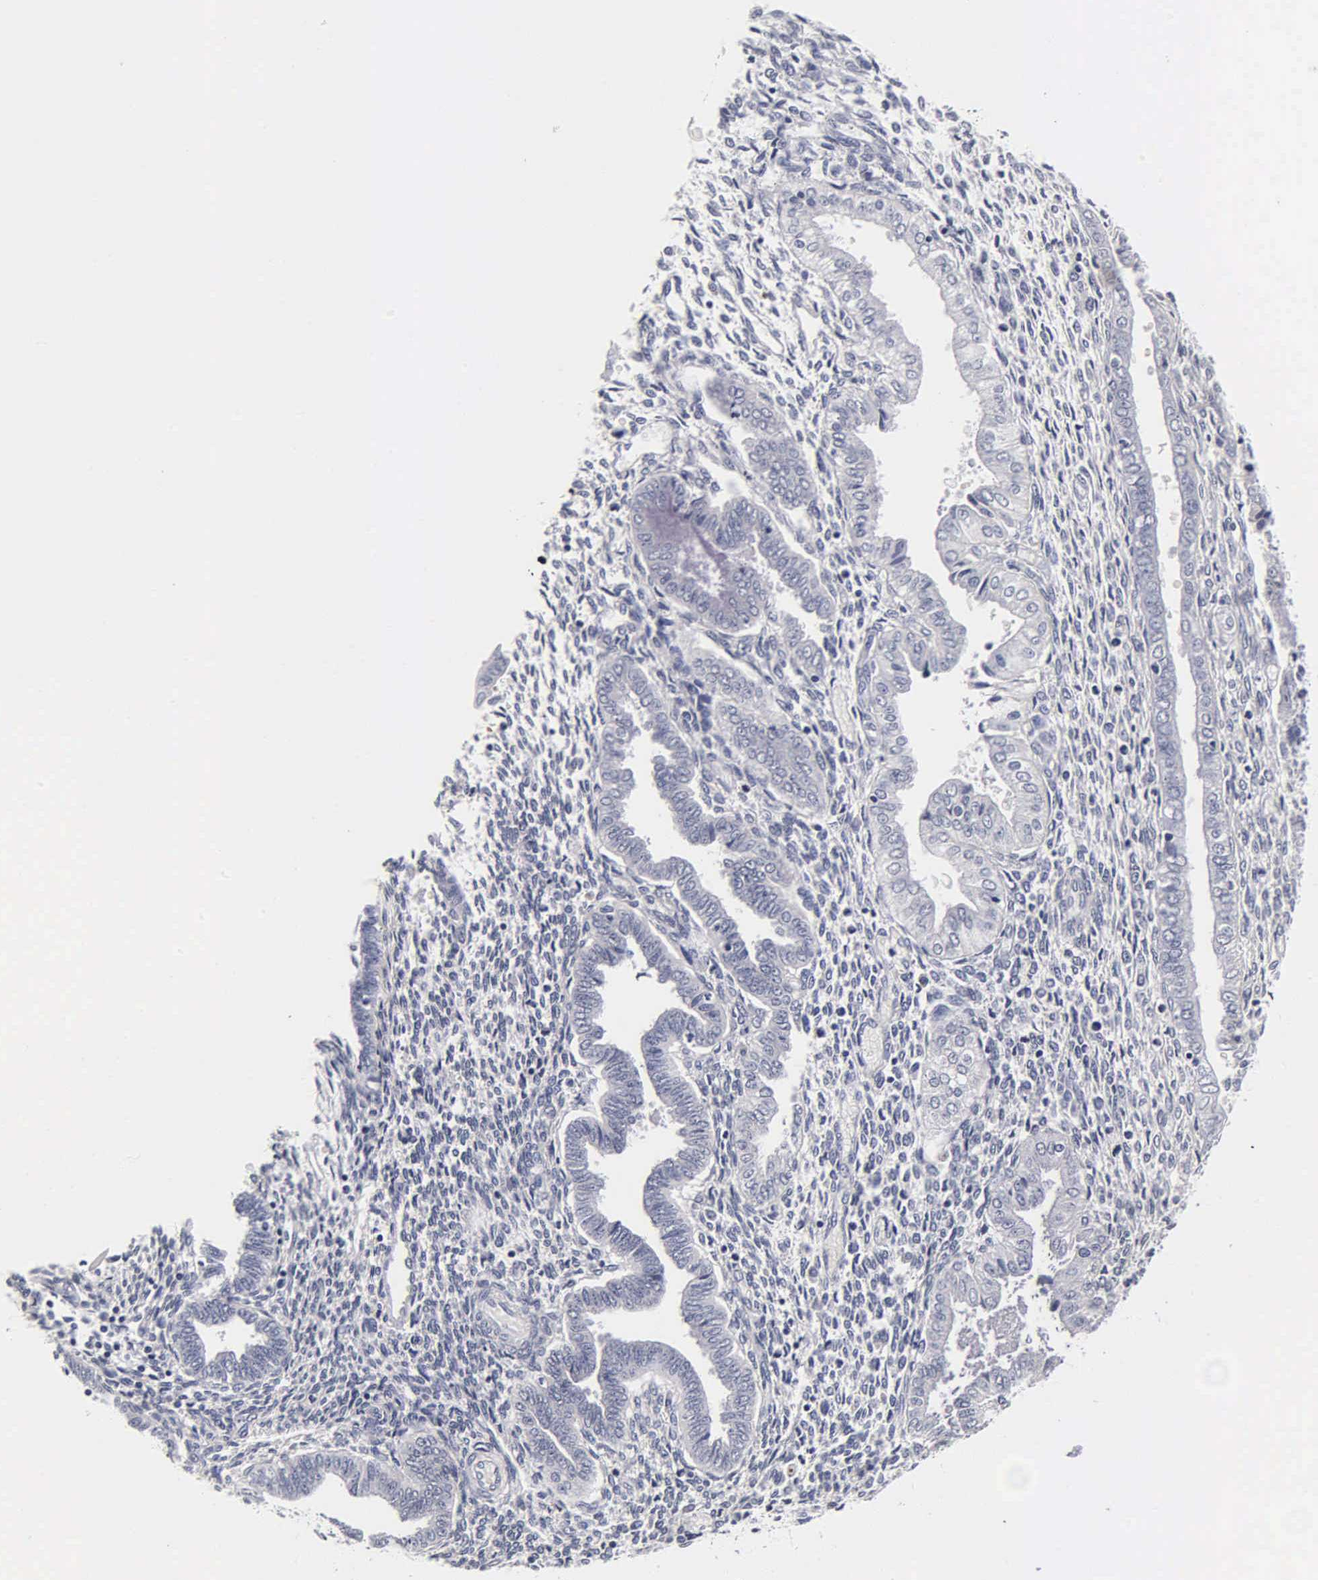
{"staining": {"intensity": "negative", "quantity": "none", "location": "none"}, "tissue": "endometrium", "cell_type": "Cells in endometrial stroma", "image_type": "normal", "snomed": [{"axis": "morphology", "description": "Normal tissue, NOS"}, {"axis": "topography", "description": "Endometrium"}], "caption": "A photomicrograph of human endometrium is negative for staining in cells in endometrial stroma. (Stains: DAB (3,3'-diaminobenzidine) immunohistochemistry with hematoxylin counter stain, Microscopy: brightfield microscopy at high magnification).", "gene": "ACP3", "patient": {"sex": "female", "age": 36}}